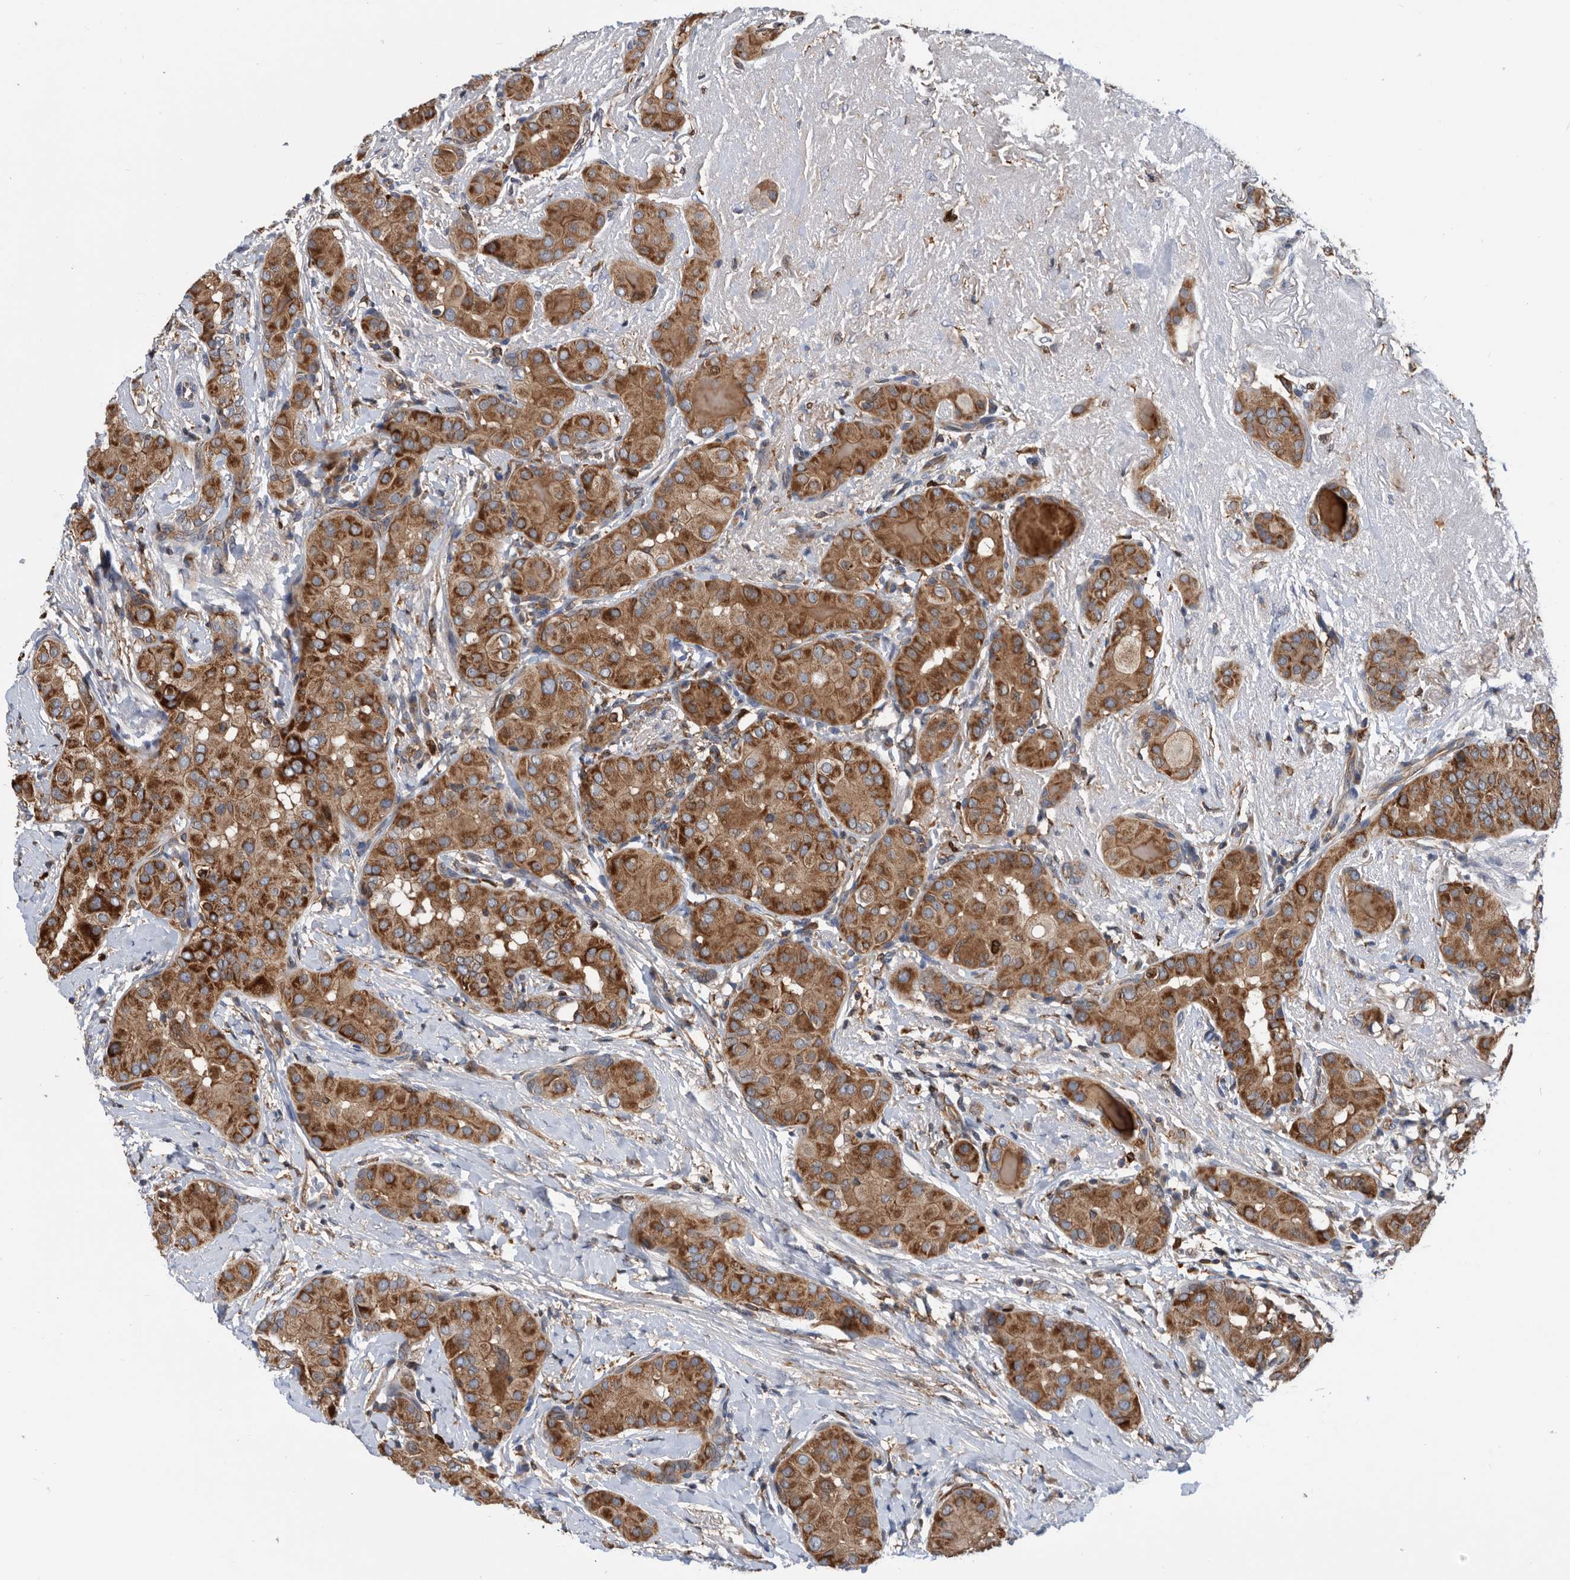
{"staining": {"intensity": "strong", "quantity": ">75%", "location": "cytoplasmic/membranous"}, "tissue": "thyroid cancer", "cell_type": "Tumor cells", "image_type": "cancer", "snomed": [{"axis": "morphology", "description": "Papillary adenocarcinoma, NOS"}, {"axis": "topography", "description": "Thyroid gland"}], "caption": "High-magnification brightfield microscopy of thyroid cancer stained with DAB (brown) and counterstained with hematoxylin (blue). tumor cells exhibit strong cytoplasmic/membranous staining is seen in about>75% of cells. The protein is shown in brown color, while the nuclei are stained blue.", "gene": "ATAD2", "patient": {"sex": "male", "age": 33}}